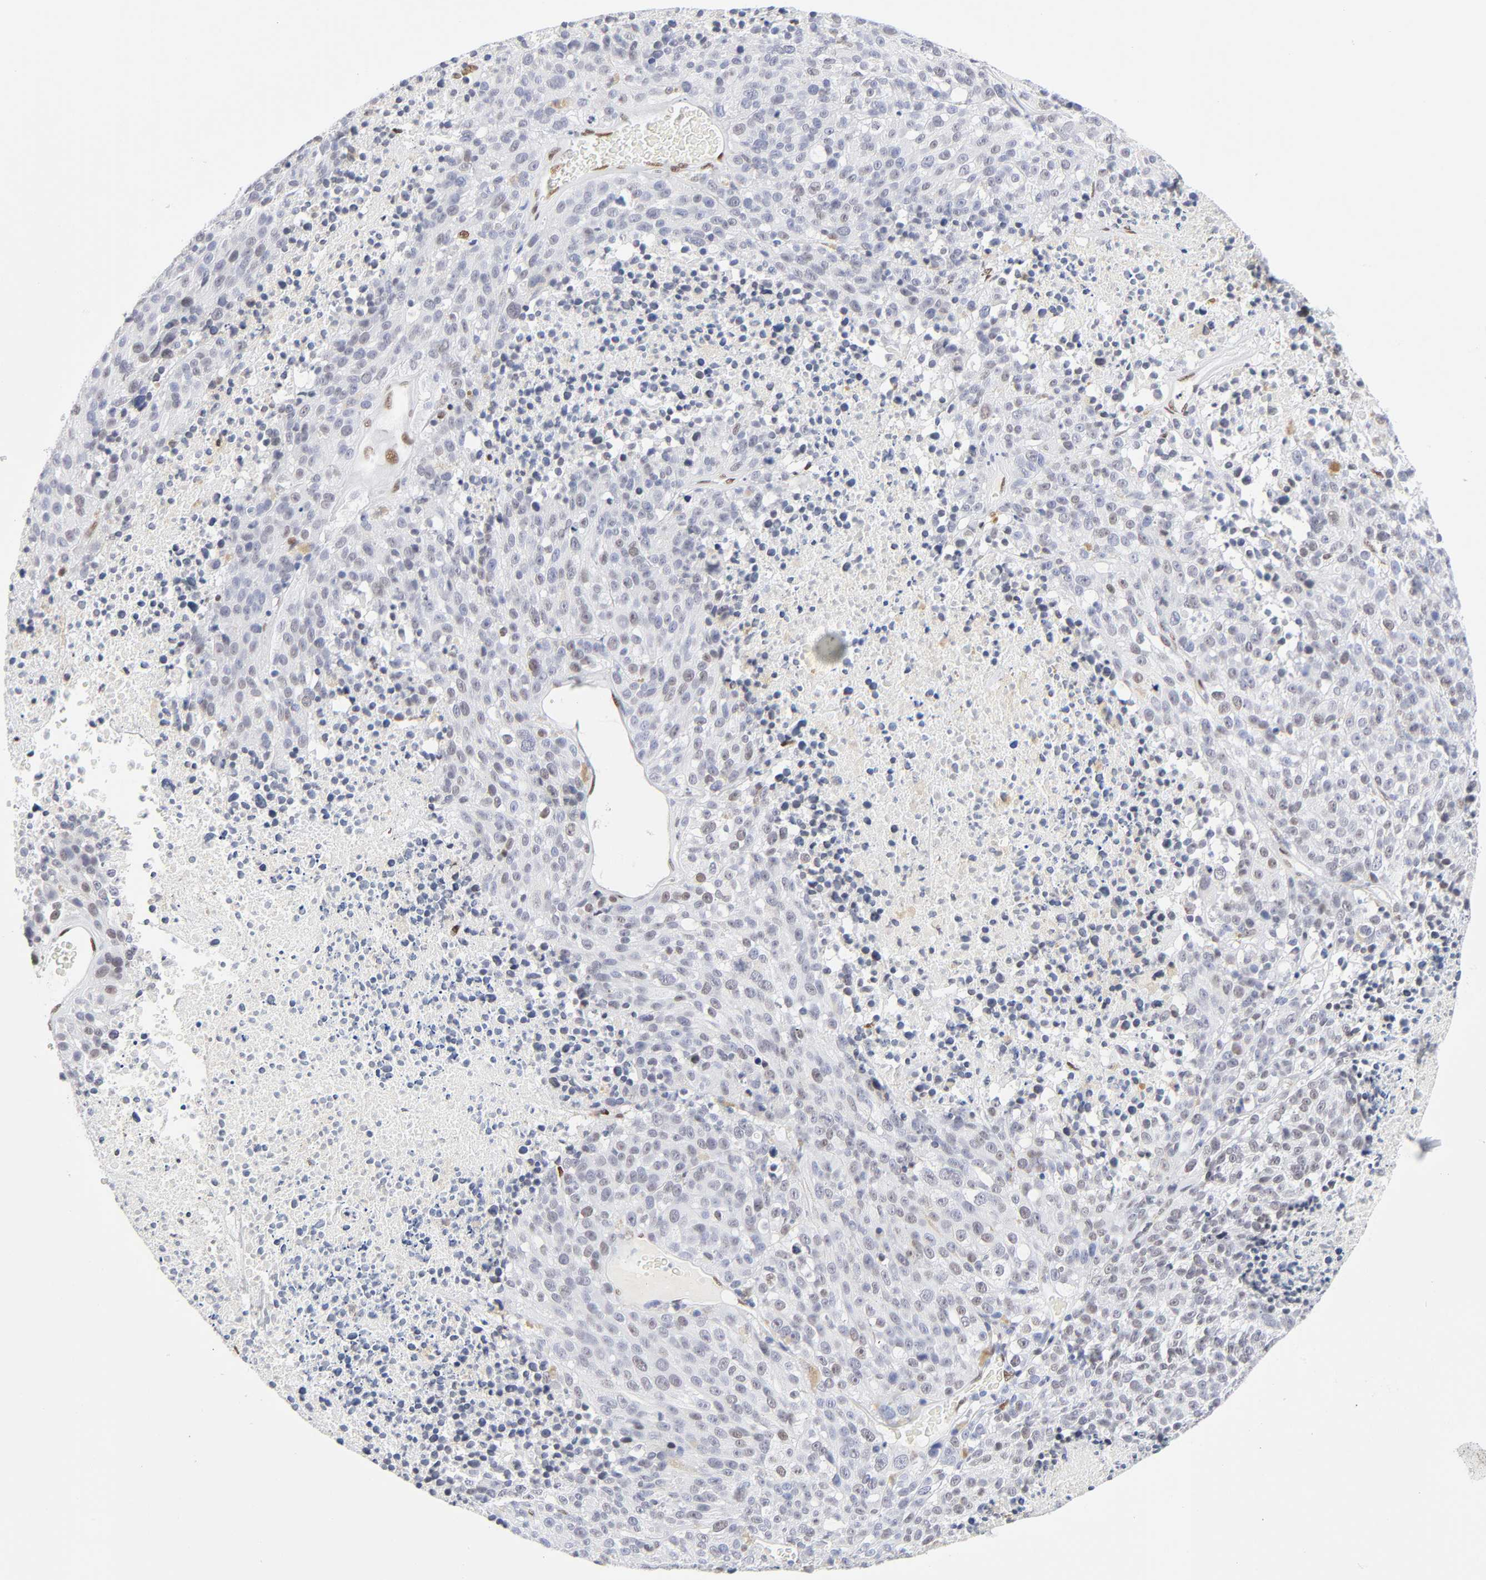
{"staining": {"intensity": "weak", "quantity": "<25%", "location": "nuclear"}, "tissue": "melanoma", "cell_type": "Tumor cells", "image_type": "cancer", "snomed": [{"axis": "morphology", "description": "Malignant melanoma, Metastatic site"}, {"axis": "topography", "description": "Cerebral cortex"}], "caption": "Tumor cells show no significant protein staining in malignant melanoma (metastatic site).", "gene": "NFIC", "patient": {"sex": "female", "age": 52}}